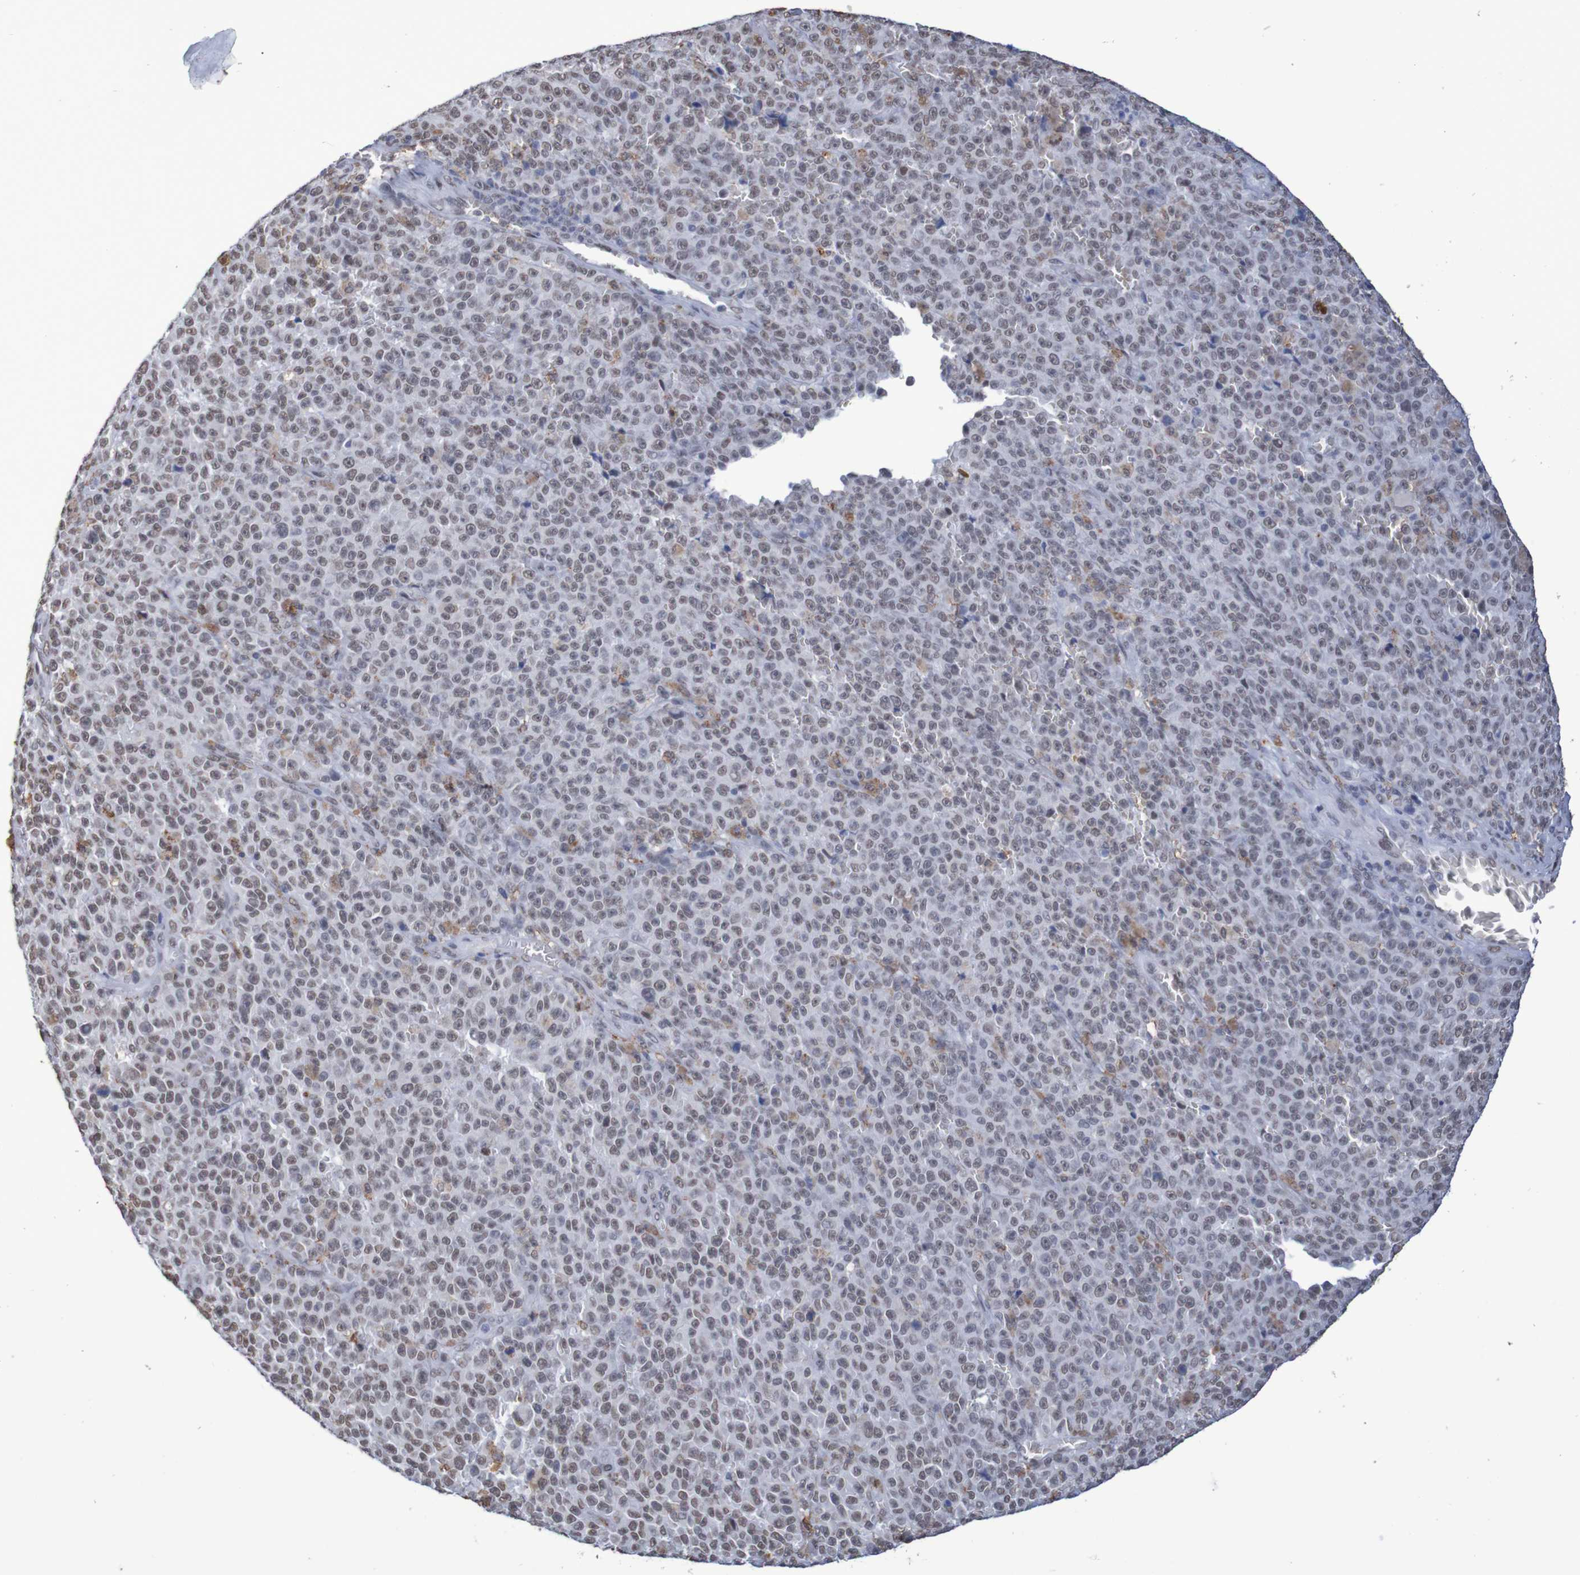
{"staining": {"intensity": "weak", "quantity": "25%-75%", "location": "nuclear"}, "tissue": "melanoma", "cell_type": "Tumor cells", "image_type": "cancer", "snomed": [{"axis": "morphology", "description": "Malignant melanoma, NOS"}, {"axis": "topography", "description": "Skin"}], "caption": "The image displays staining of melanoma, revealing weak nuclear protein staining (brown color) within tumor cells. (DAB IHC, brown staining for protein, blue staining for nuclei).", "gene": "MRTFB", "patient": {"sex": "female", "age": 82}}